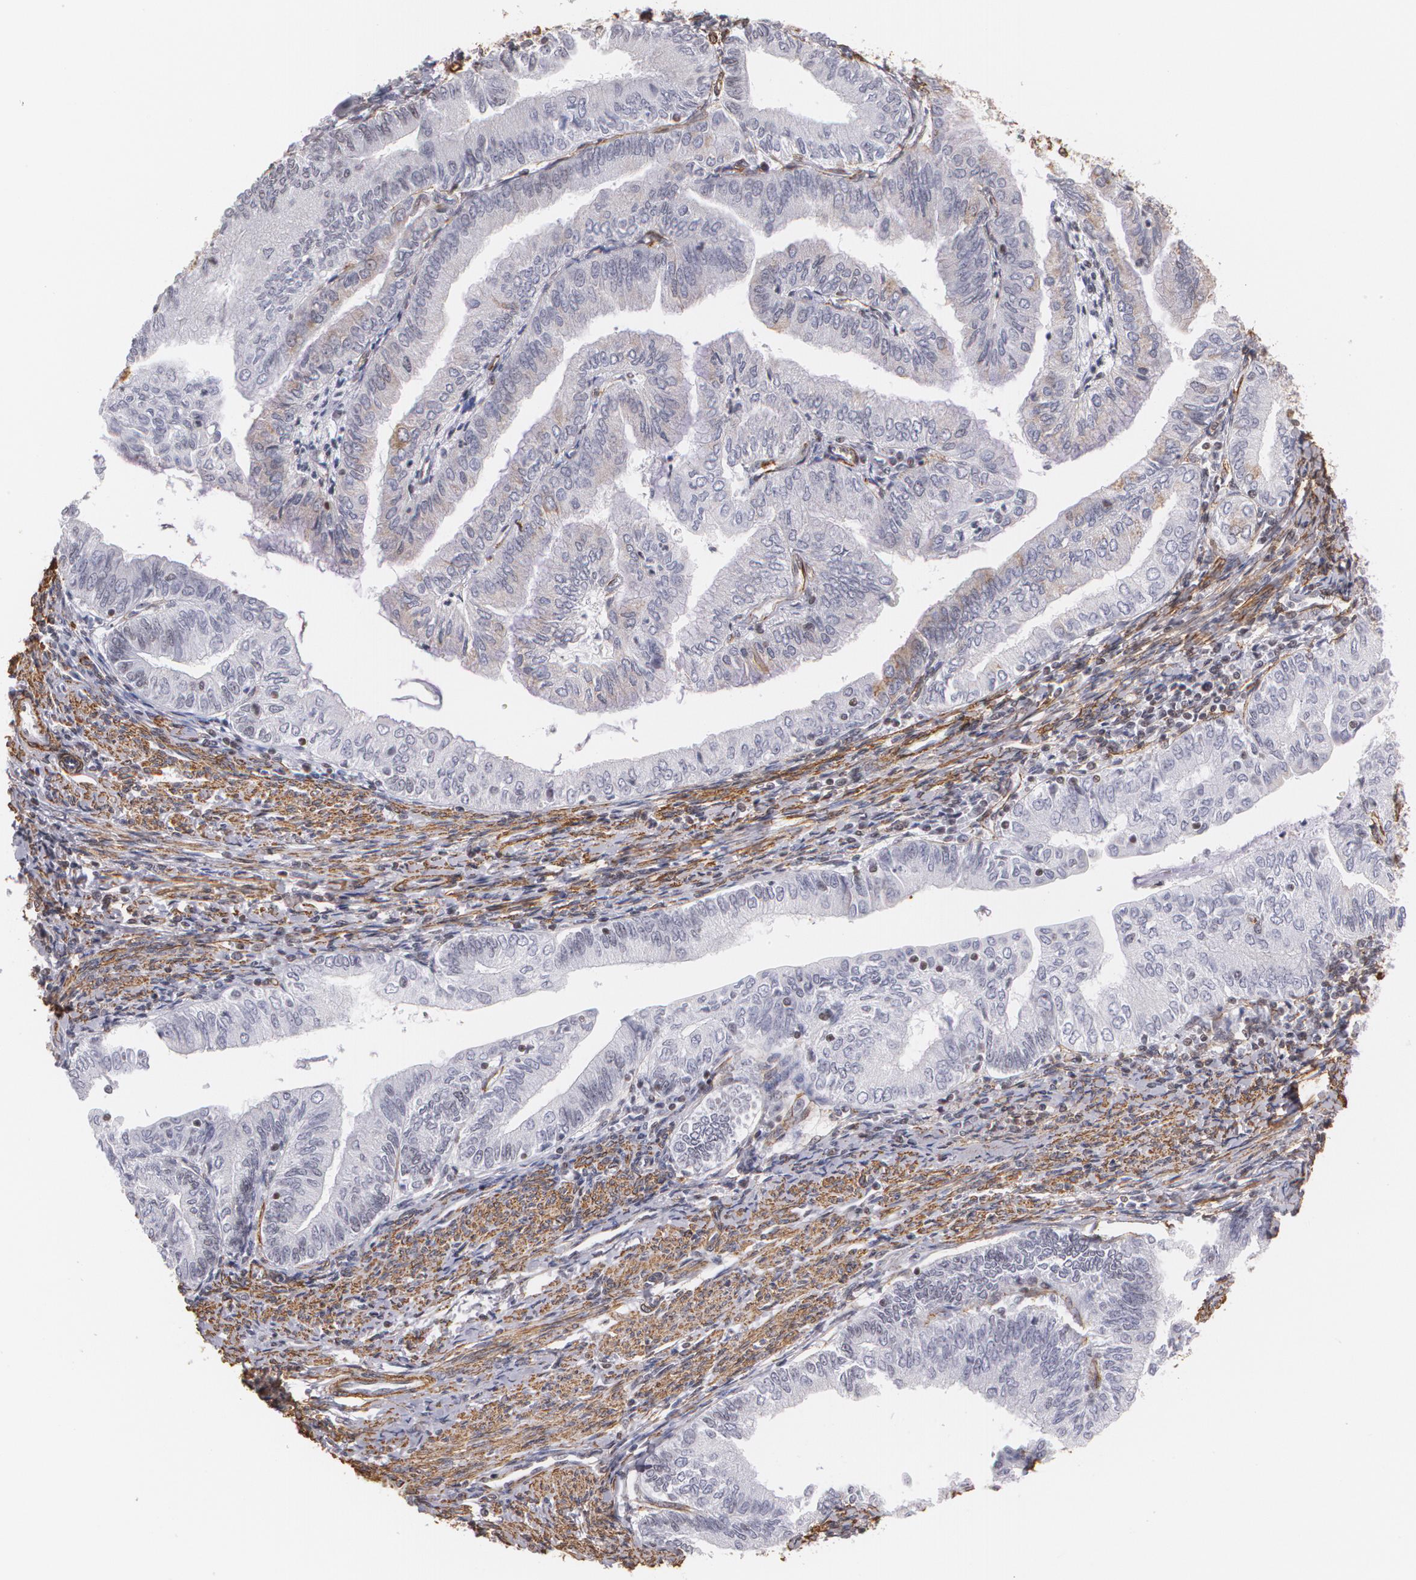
{"staining": {"intensity": "weak", "quantity": "<25%", "location": "cytoplasmic/membranous"}, "tissue": "endometrial cancer", "cell_type": "Tumor cells", "image_type": "cancer", "snomed": [{"axis": "morphology", "description": "Adenocarcinoma, NOS"}, {"axis": "topography", "description": "Endometrium"}], "caption": "Tumor cells are negative for protein expression in human adenocarcinoma (endometrial).", "gene": "VAMP1", "patient": {"sex": "female", "age": 66}}